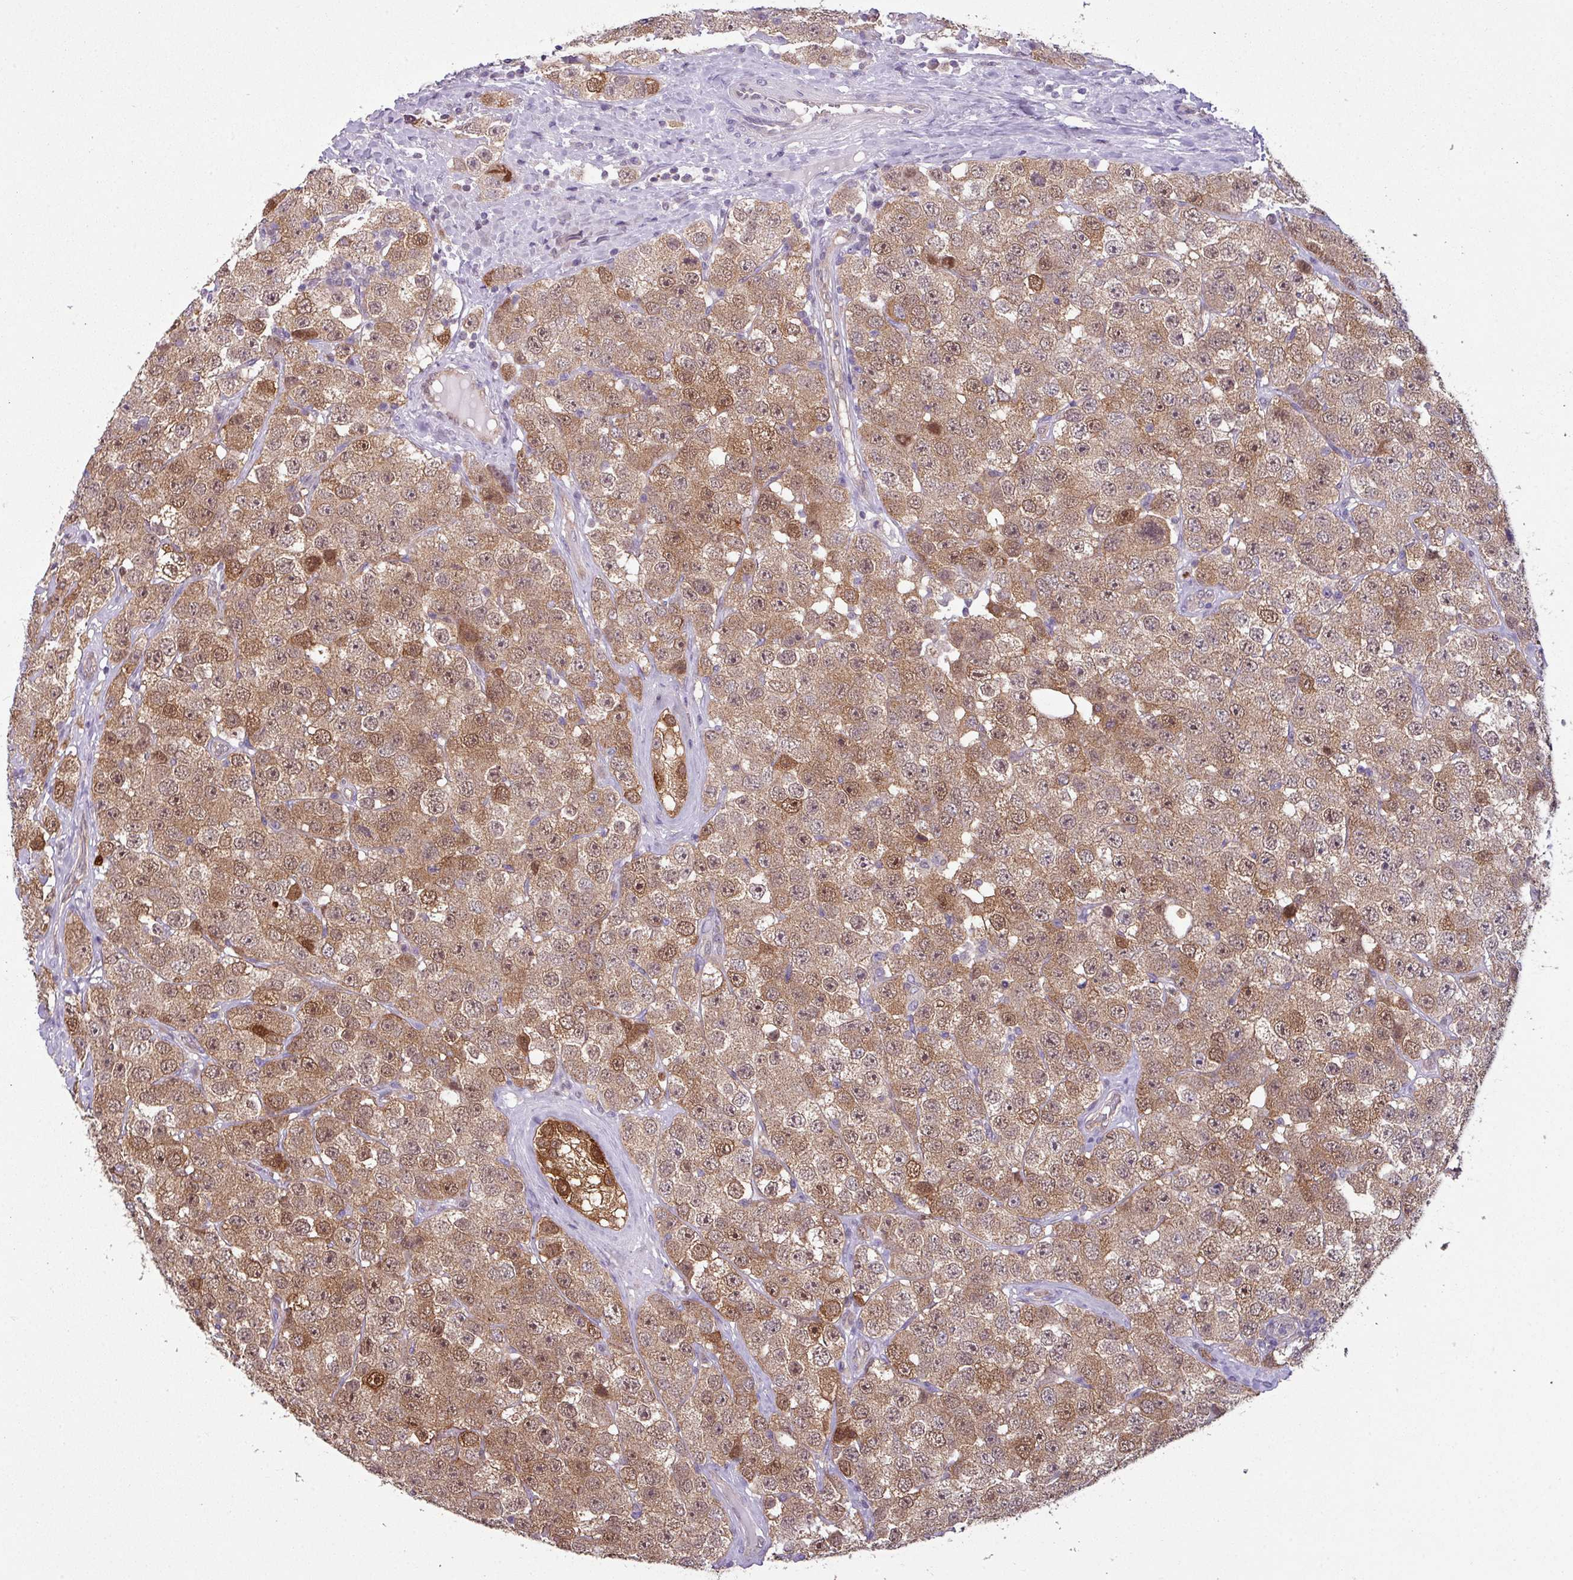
{"staining": {"intensity": "moderate", "quantity": ">75%", "location": "cytoplasmic/membranous,nuclear"}, "tissue": "testis cancer", "cell_type": "Tumor cells", "image_type": "cancer", "snomed": [{"axis": "morphology", "description": "Seminoma, NOS"}, {"axis": "topography", "description": "Testis"}], "caption": "Approximately >75% of tumor cells in testis seminoma demonstrate moderate cytoplasmic/membranous and nuclear protein positivity as visualized by brown immunohistochemical staining.", "gene": "TTLL12", "patient": {"sex": "male", "age": 28}}